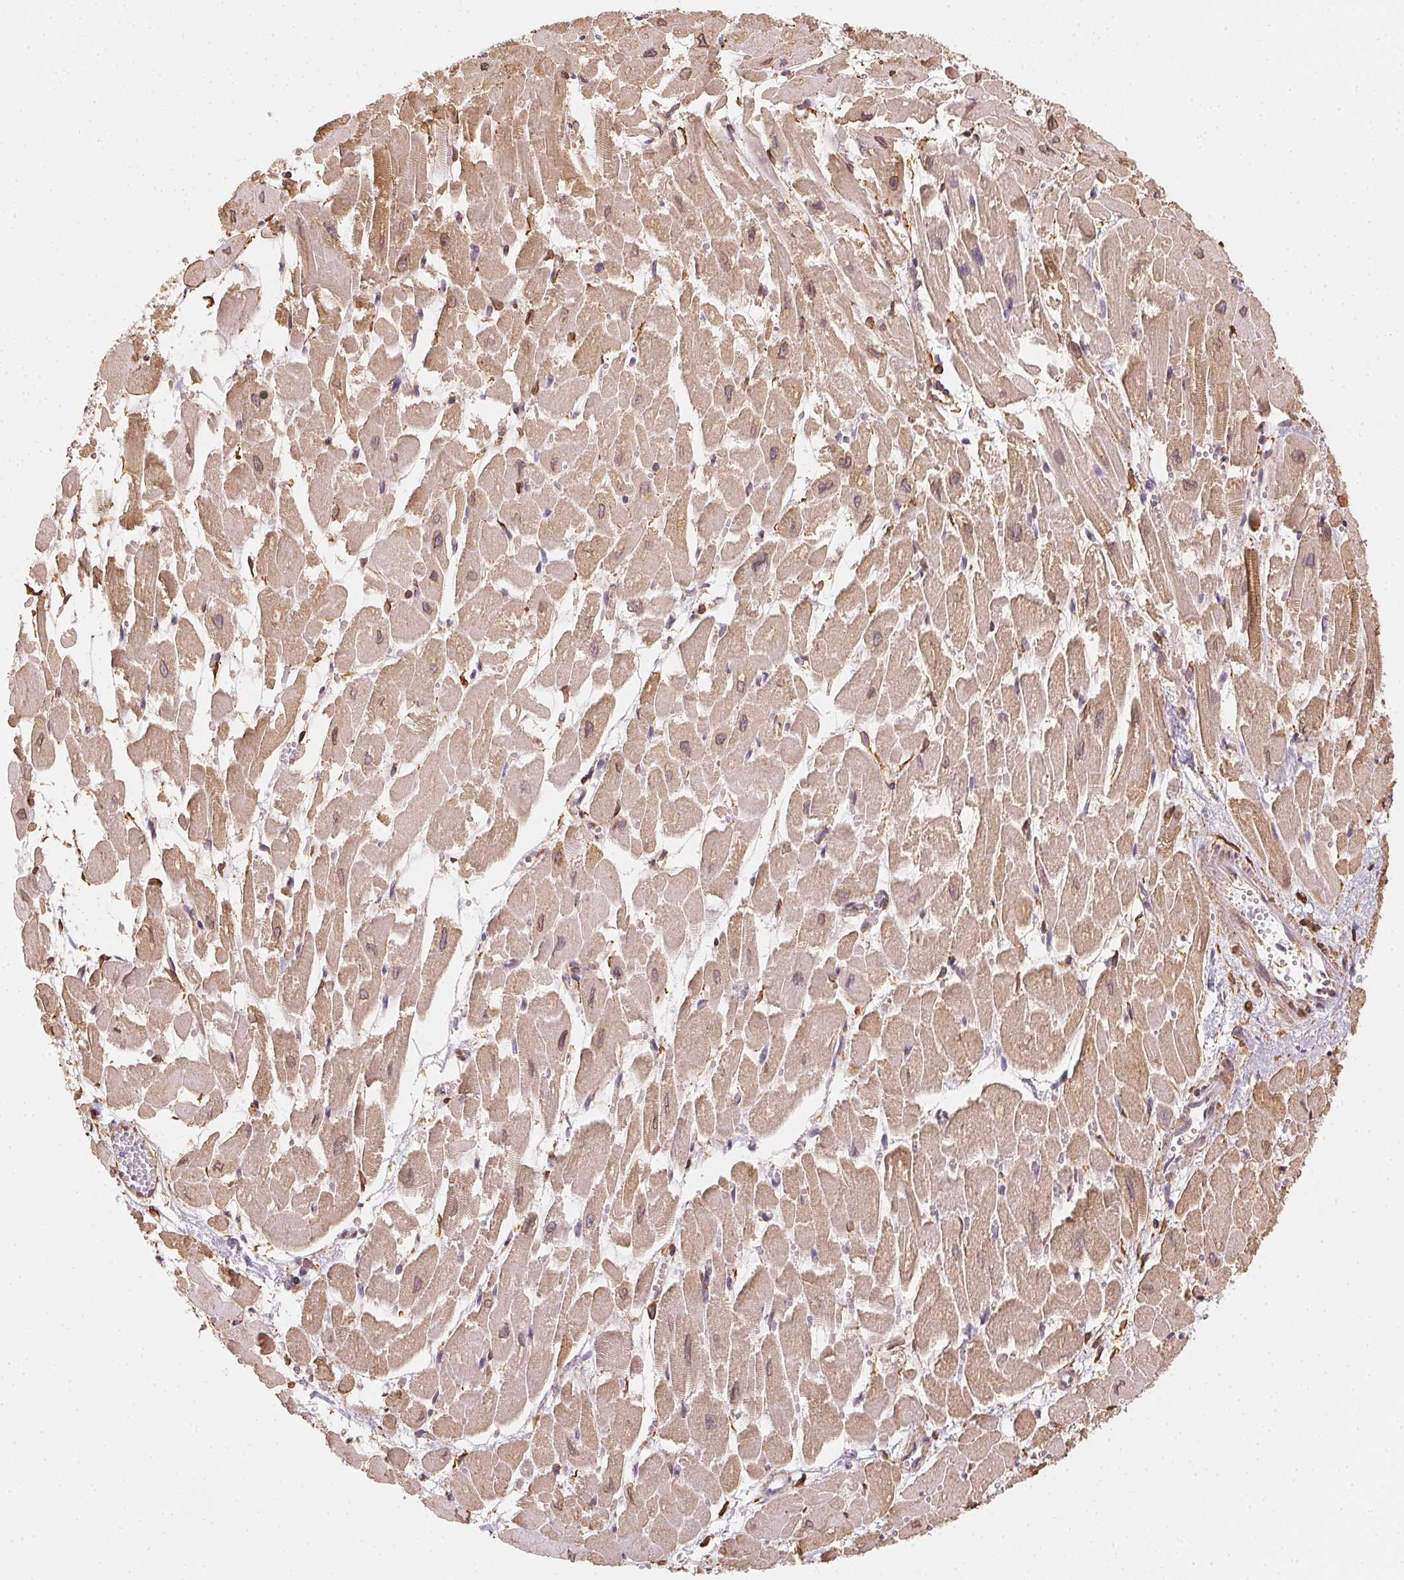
{"staining": {"intensity": "moderate", "quantity": ">75%", "location": "cytoplasmic/membranous"}, "tissue": "heart muscle", "cell_type": "Cardiomyocytes", "image_type": "normal", "snomed": [{"axis": "morphology", "description": "Normal tissue, NOS"}, {"axis": "topography", "description": "Heart"}], "caption": "Brown immunohistochemical staining in benign human heart muscle reveals moderate cytoplasmic/membranous positivity in approximately >75% of cardiomyocytes. (DAB IHC with brightfield microscopy, high magnification).", "gene": "RSBN1", "patient": {"sex": "female", "age": 52}}